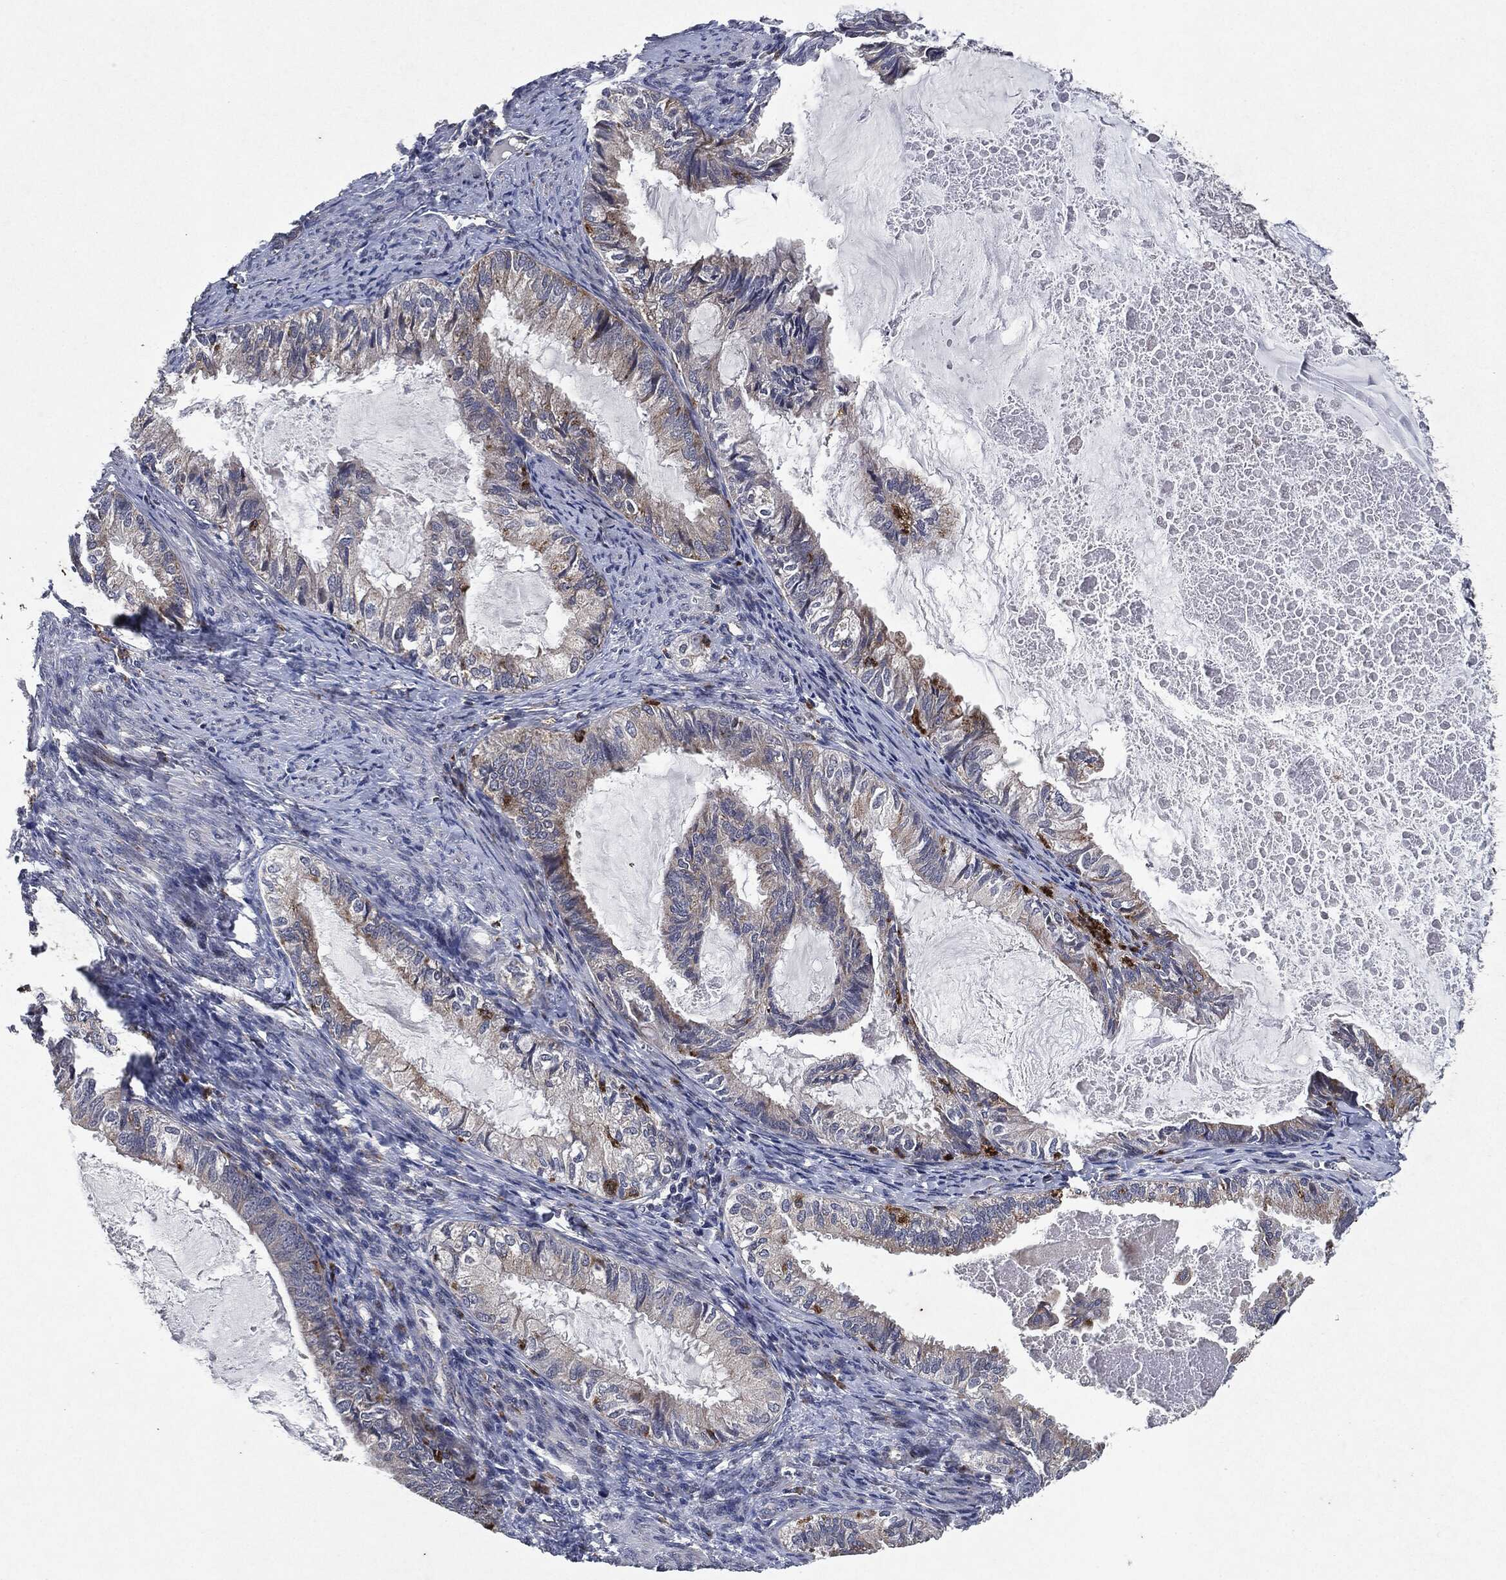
{"staining": {"intensity": "moderate", "quantity": "<25%", "location": "cytoplasmic/membranous"}, "tissue": "endometrial cancer", "cell_type": "Tumor cells", "image_type": "cancer", "snomed": [{"axis": "morphology", "description": "Adenocarcinoma, NOS"}, {"axis": "topography", "description": "Endometrium"}], "caption": "Moderate cytoplasmic/membranous expression for a protein is present in approximately <25% of tumor cells of endometrial cancer using IHC.", "gene": "SLC31A2", "patient": {"sex": "female", "age": 86}}